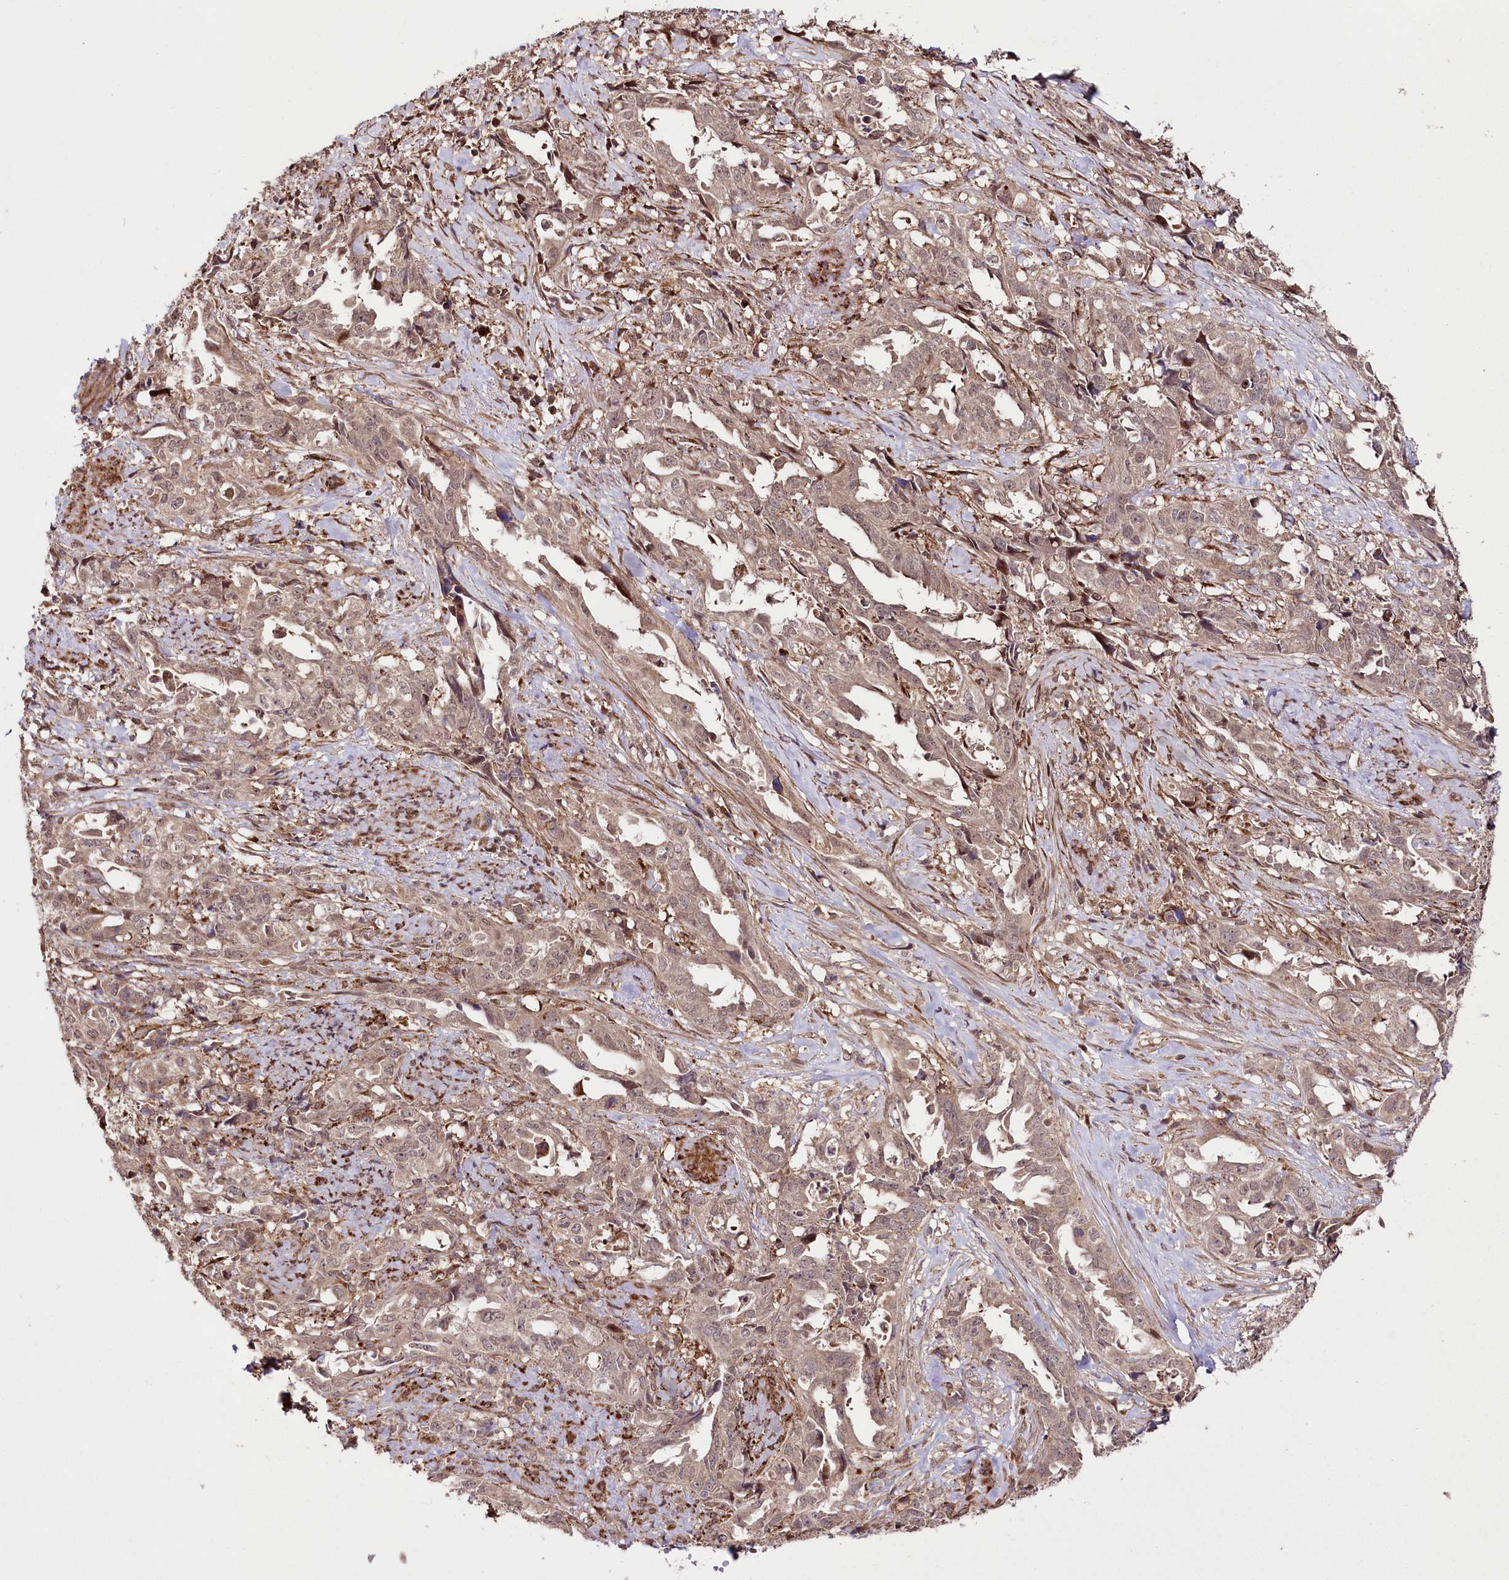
{"staining": {"intensity": "weak", "quantity": ">75%", "location": "cytoplasmic/membranous"}, "tissue": "endometrial cancer", "cell_type": "Tumor cells", "image_type": "cancer", "snomed": [{"axis": "morphology", "description": "Adenocarcinoma, NOS"}, {"axis": "topography", "description": "Endometrium"}], "caption": "Immunohistochemical staining of human endometrial cancer demonstrates low levels of weak cytoplasmic/membranous protein expression in about >75% of tumor cells.", "gene": "PHLDB1", "patient": {"sex": "female", "age": 65}}